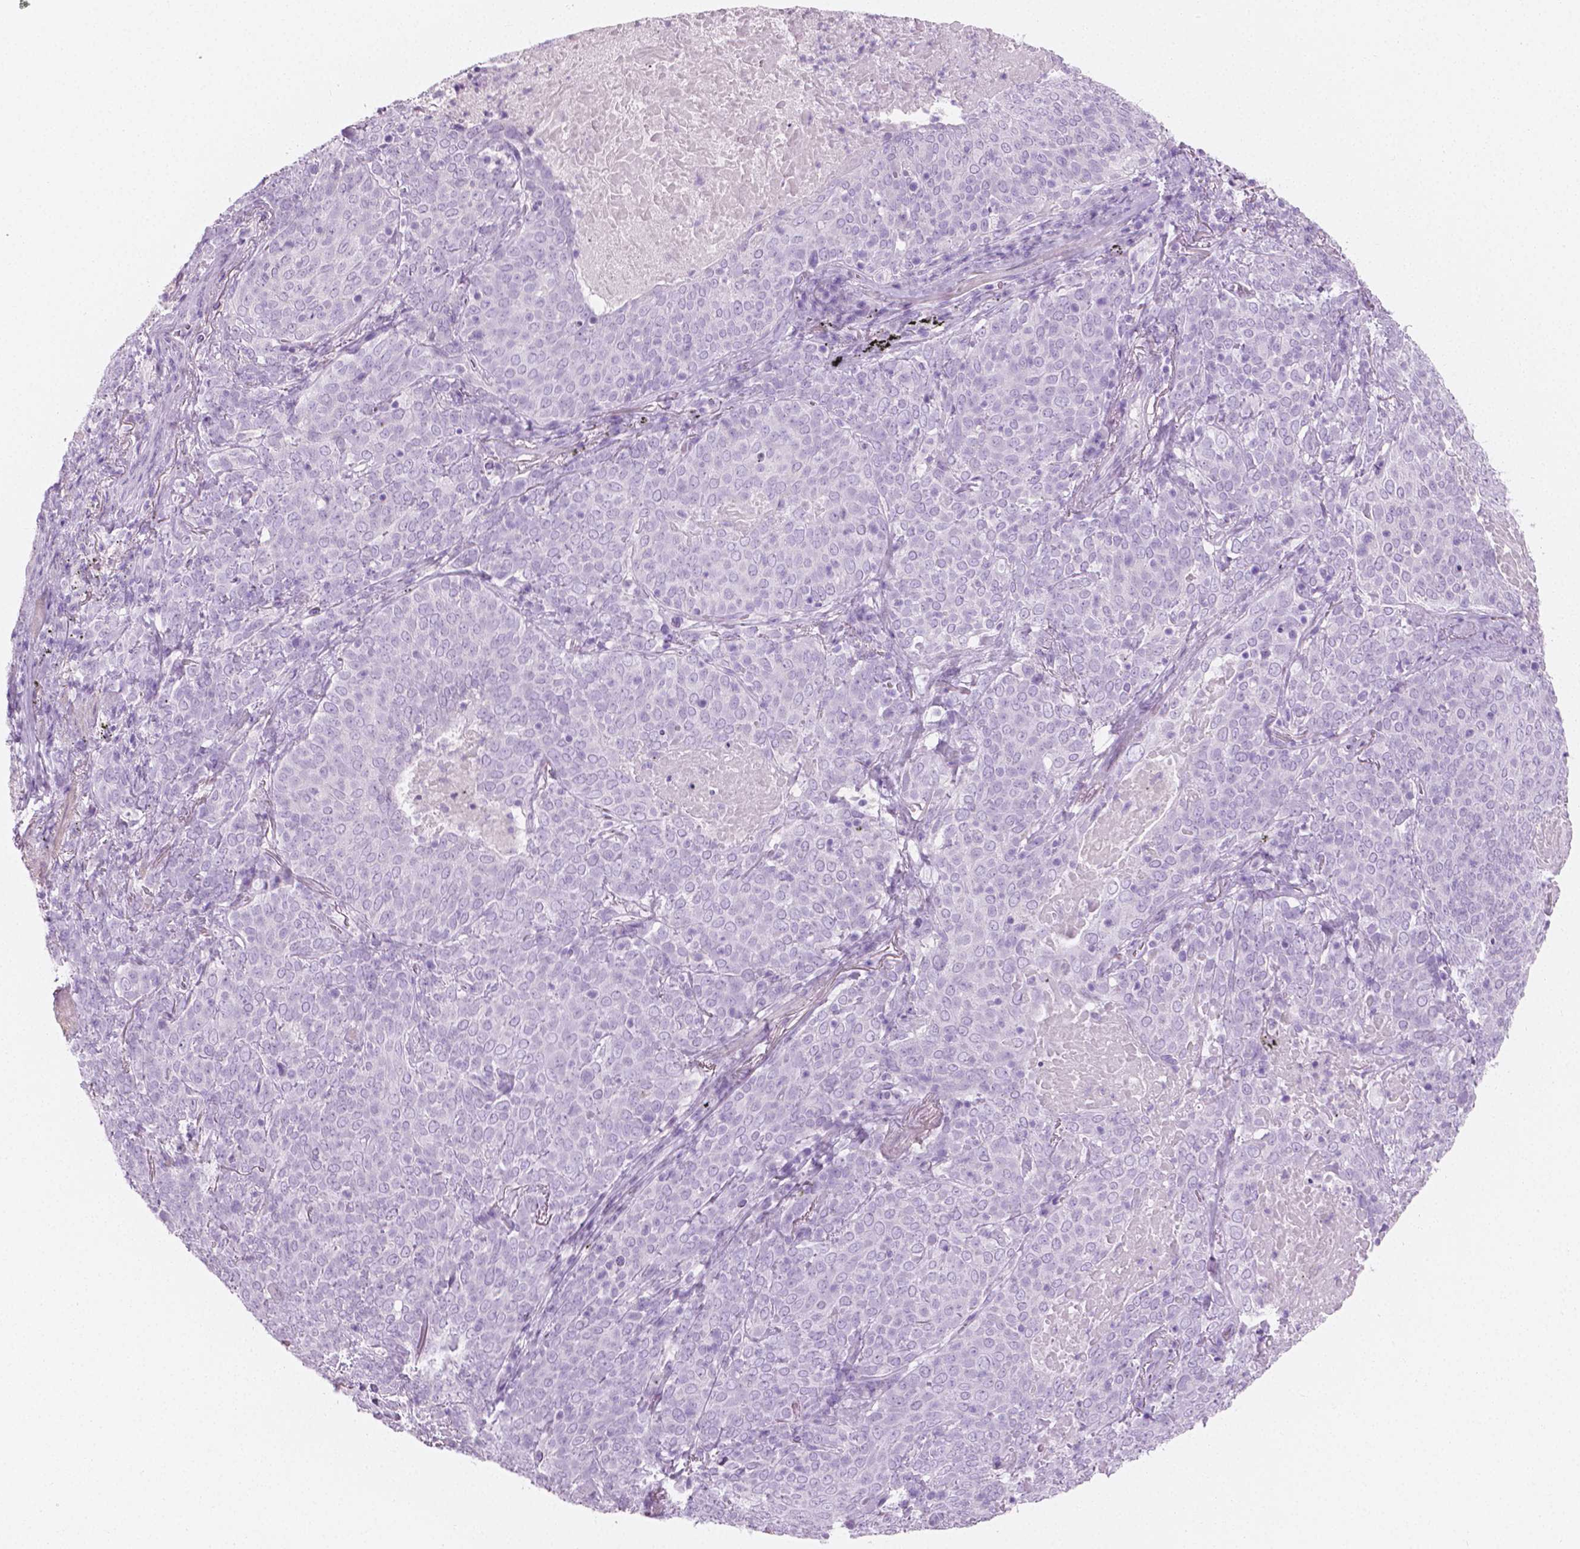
{"staining": {"intensity": "negative", "quantity": "none", "location": "none"}, "tissue": "lung cancer", "cell_type": "Tumor cells", "image_type": "cancer", "snomed": [{"axis": "morphology", "description": "Squamous cell carcinoma, NOS"}, {"axis": "topography", "description": "Lung"}], "caption": "This is an IHC image of squamous cell carcinoma (lung). There is no positivity in tumor cells.", "gene": "PLIN4", "patient": {"sex": "male", "age": 82}}